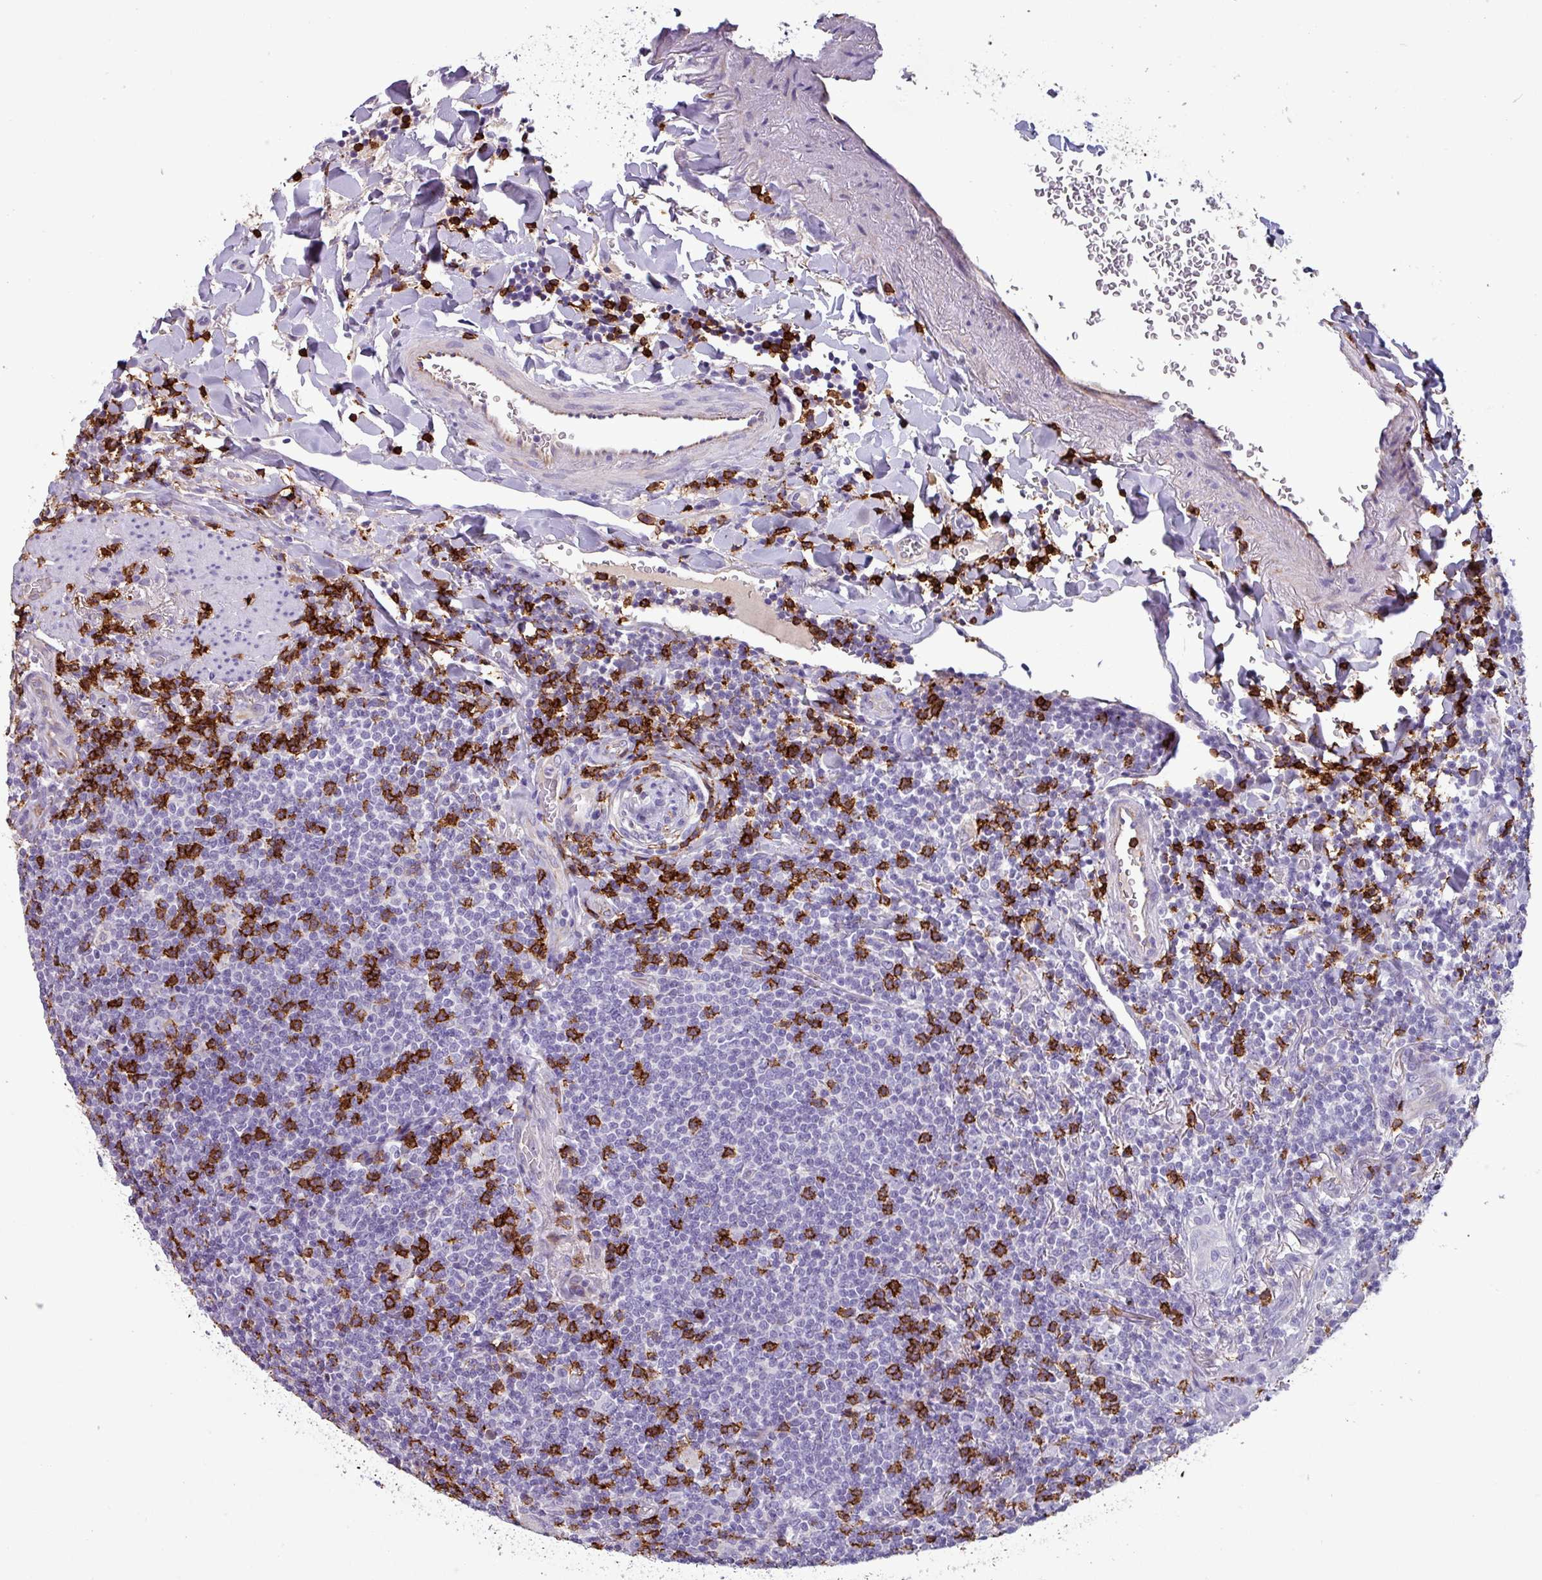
{"staining": {"intensity": "strong", "quantity": "<25%", "location": "cytoplasmic/membranous"}, "tissue": "lymphoma", "cell_type": "Tumor cells", "image_type": "cancer", "snomed": [{"axis": "morphology", "description": "Malignant lymphoma, non-Hodgkin's type, Low grade"}, {"axis": "topography", "description": "Lung"}], "caption": "The immunohistochemical stain shows strong cytoplasmic/membranous staining in tumor cells of malignant lymphoma, non-Hodgkin's type (low-grade) tissue.", "gene": "CD8A", "patient": {"sex": "female", "age": 71}}